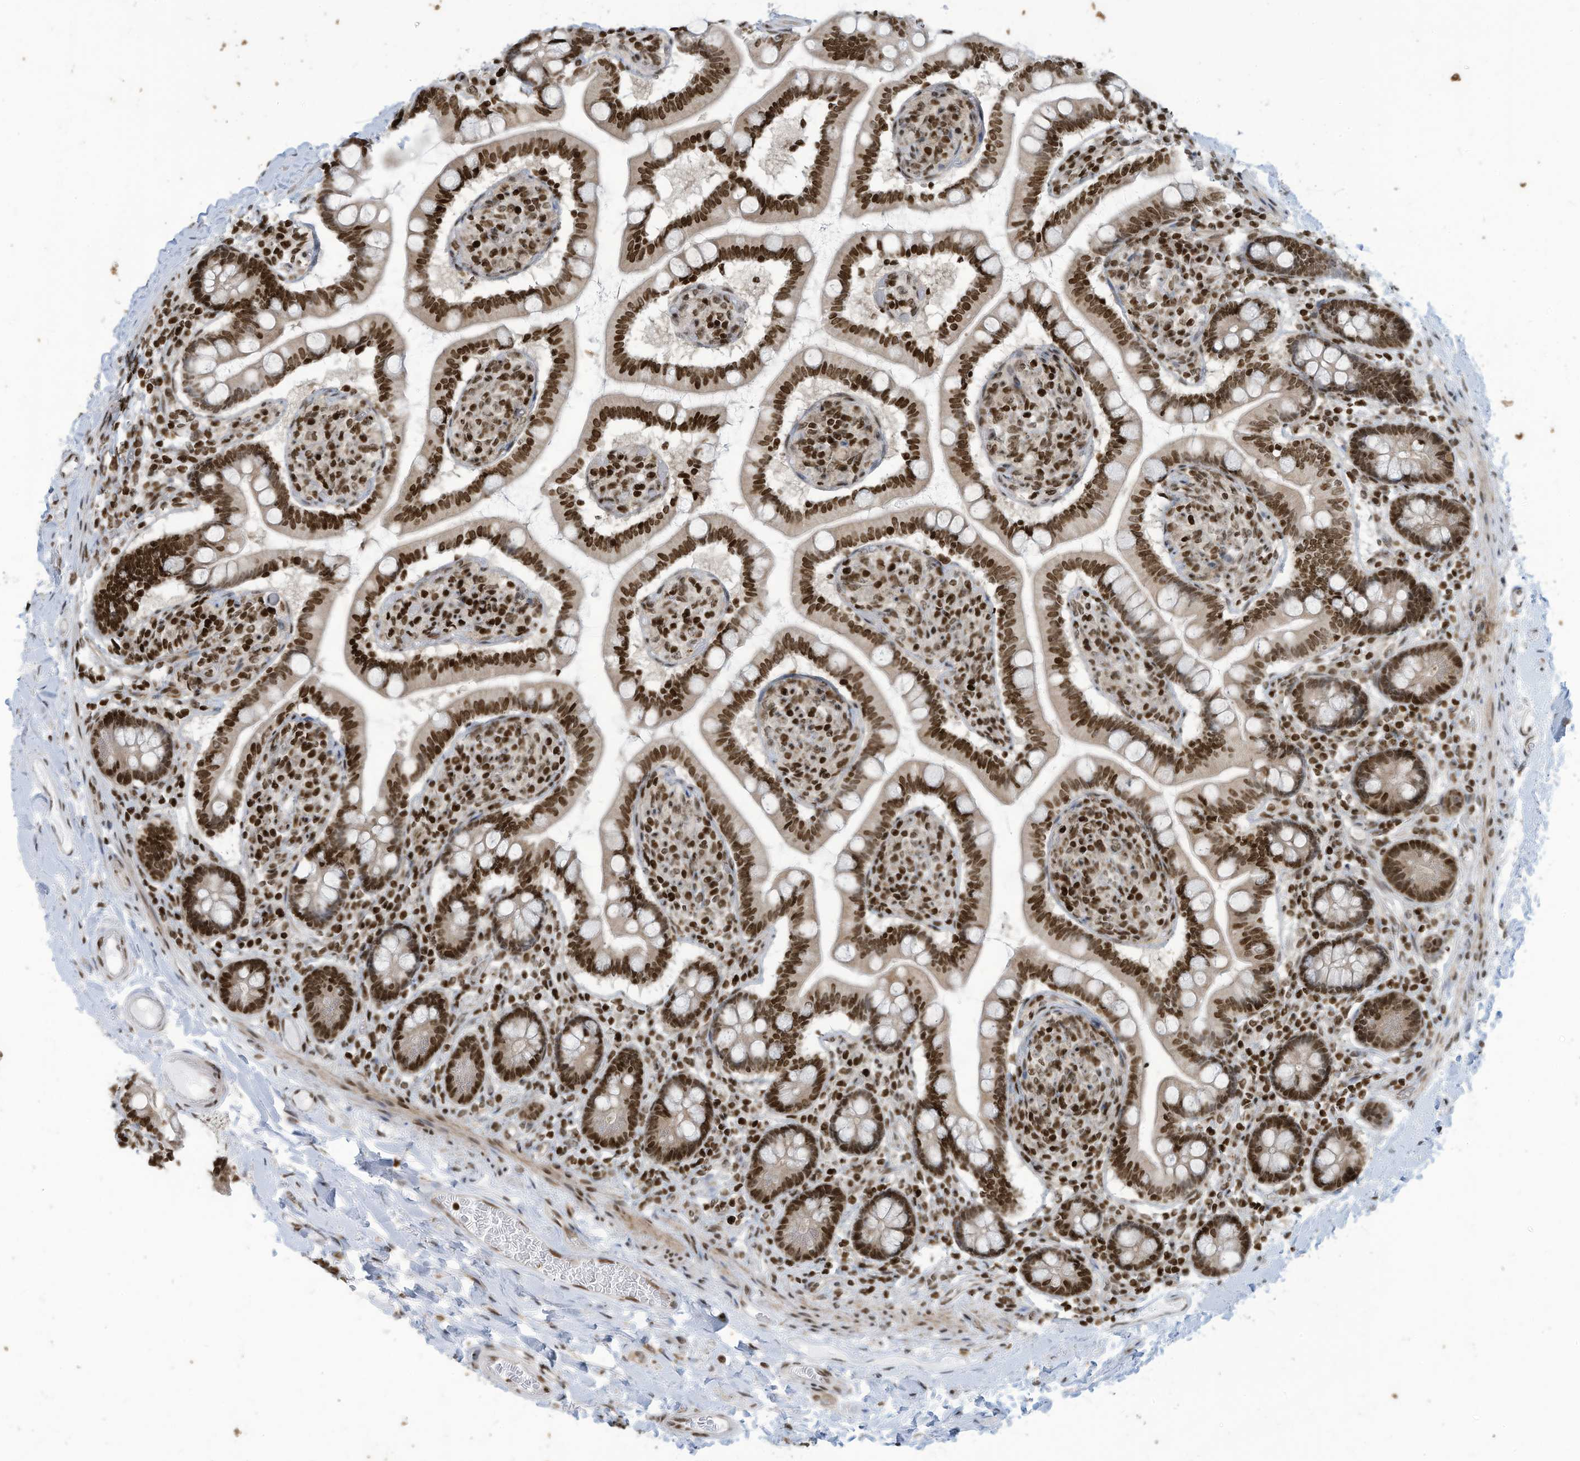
{"staining": {"intensity": "strong", "quantity": ">75%", "location": "nuclear"}, "tissue": "small intestine", "cell_type": "Glandular cells", "image_type": "normal", "snomed": [{"axis": "morphology", "description": "Normal tissue, NOS"}, {"axis": "topography", "description": "Small intestine"}], "caption": "Immunohistochemical staining of unremarkable small intestine reveals strong nuclear protein expression in about >75% of glandular cells. (Brightfield microscopy of DAB IHC at high magnification).", "gene": "ADI1", "patient": {"sex": "female", "age": 64}}